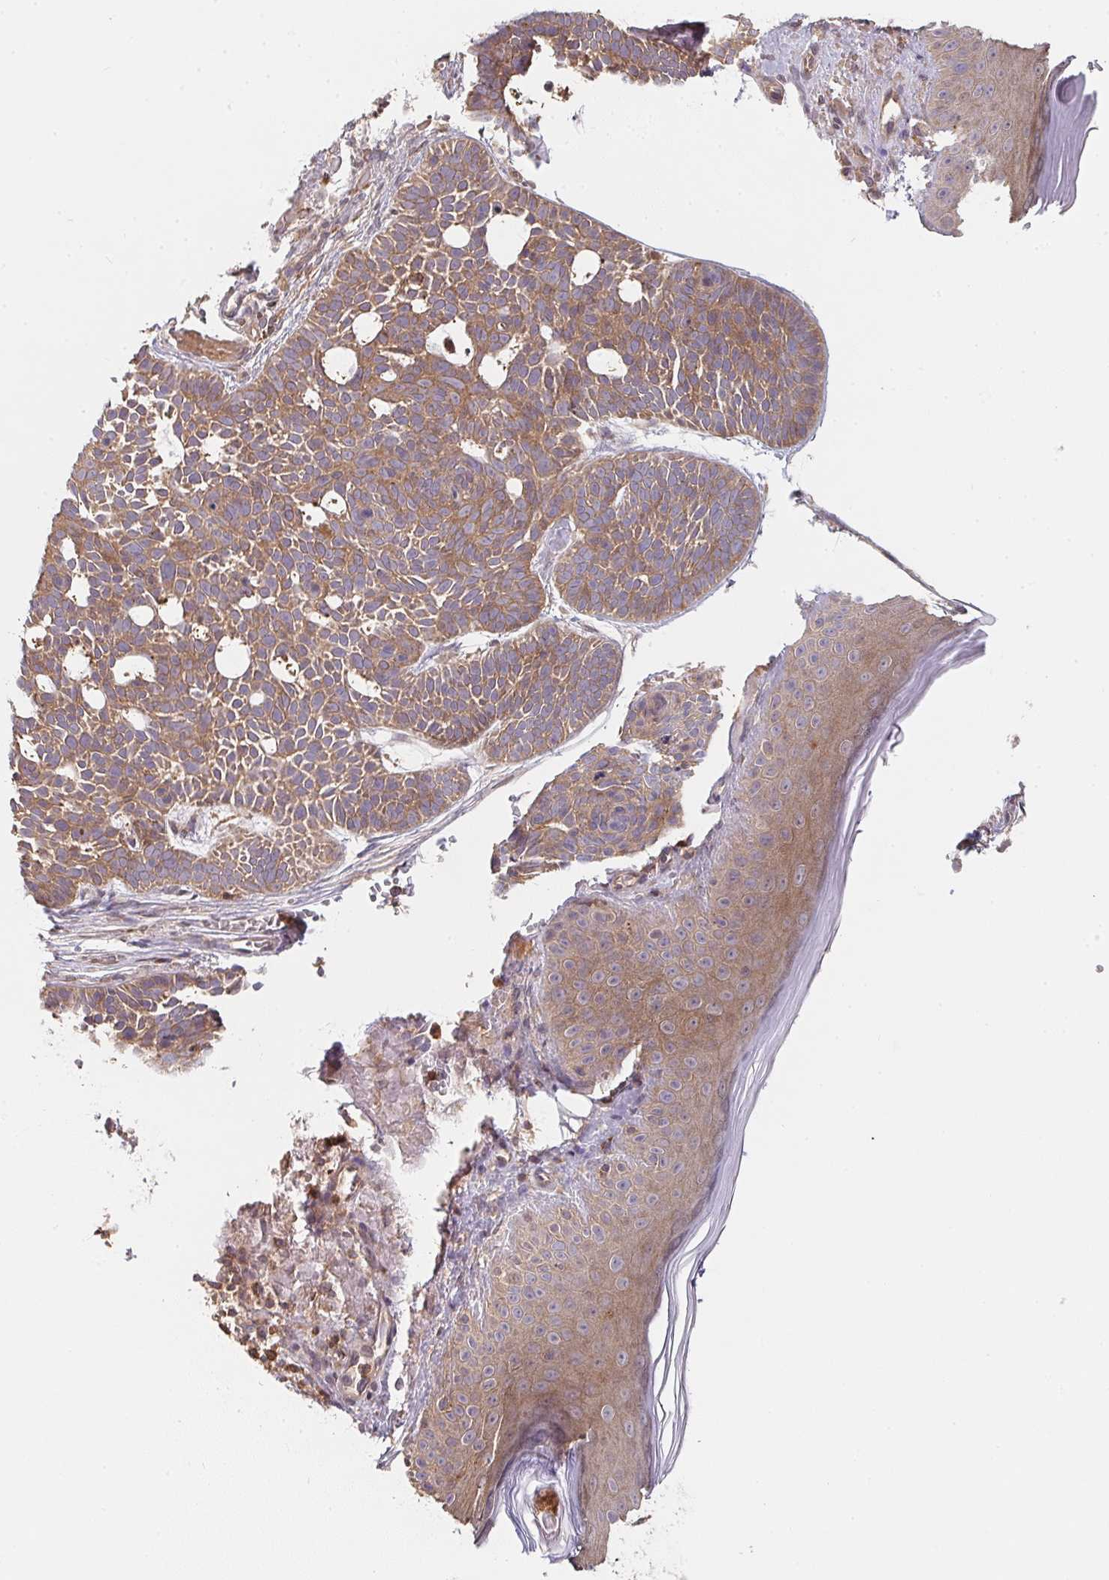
{"staining": {"intensity": "weak", "quantity": ">75%", "location": "cytoplasmic/membranous"}, "tissue": "skin cancer", "cell_type": "Tumor cells", "image_type": "cancer", "snomed": [{"axis": "morphology", "description": "Basal cell carcinoma"}, {"axis": "topography", "description": "Skin"}], "caption": "About >75% of tumor cells in skin basal cell carcinoma exhibit weak cytoplasmic/membranous protein staining as visualized by brown immunohistochemical staining.", "gene": "ANKRD13A", "patient": {"sex": "male", "age": 81}}